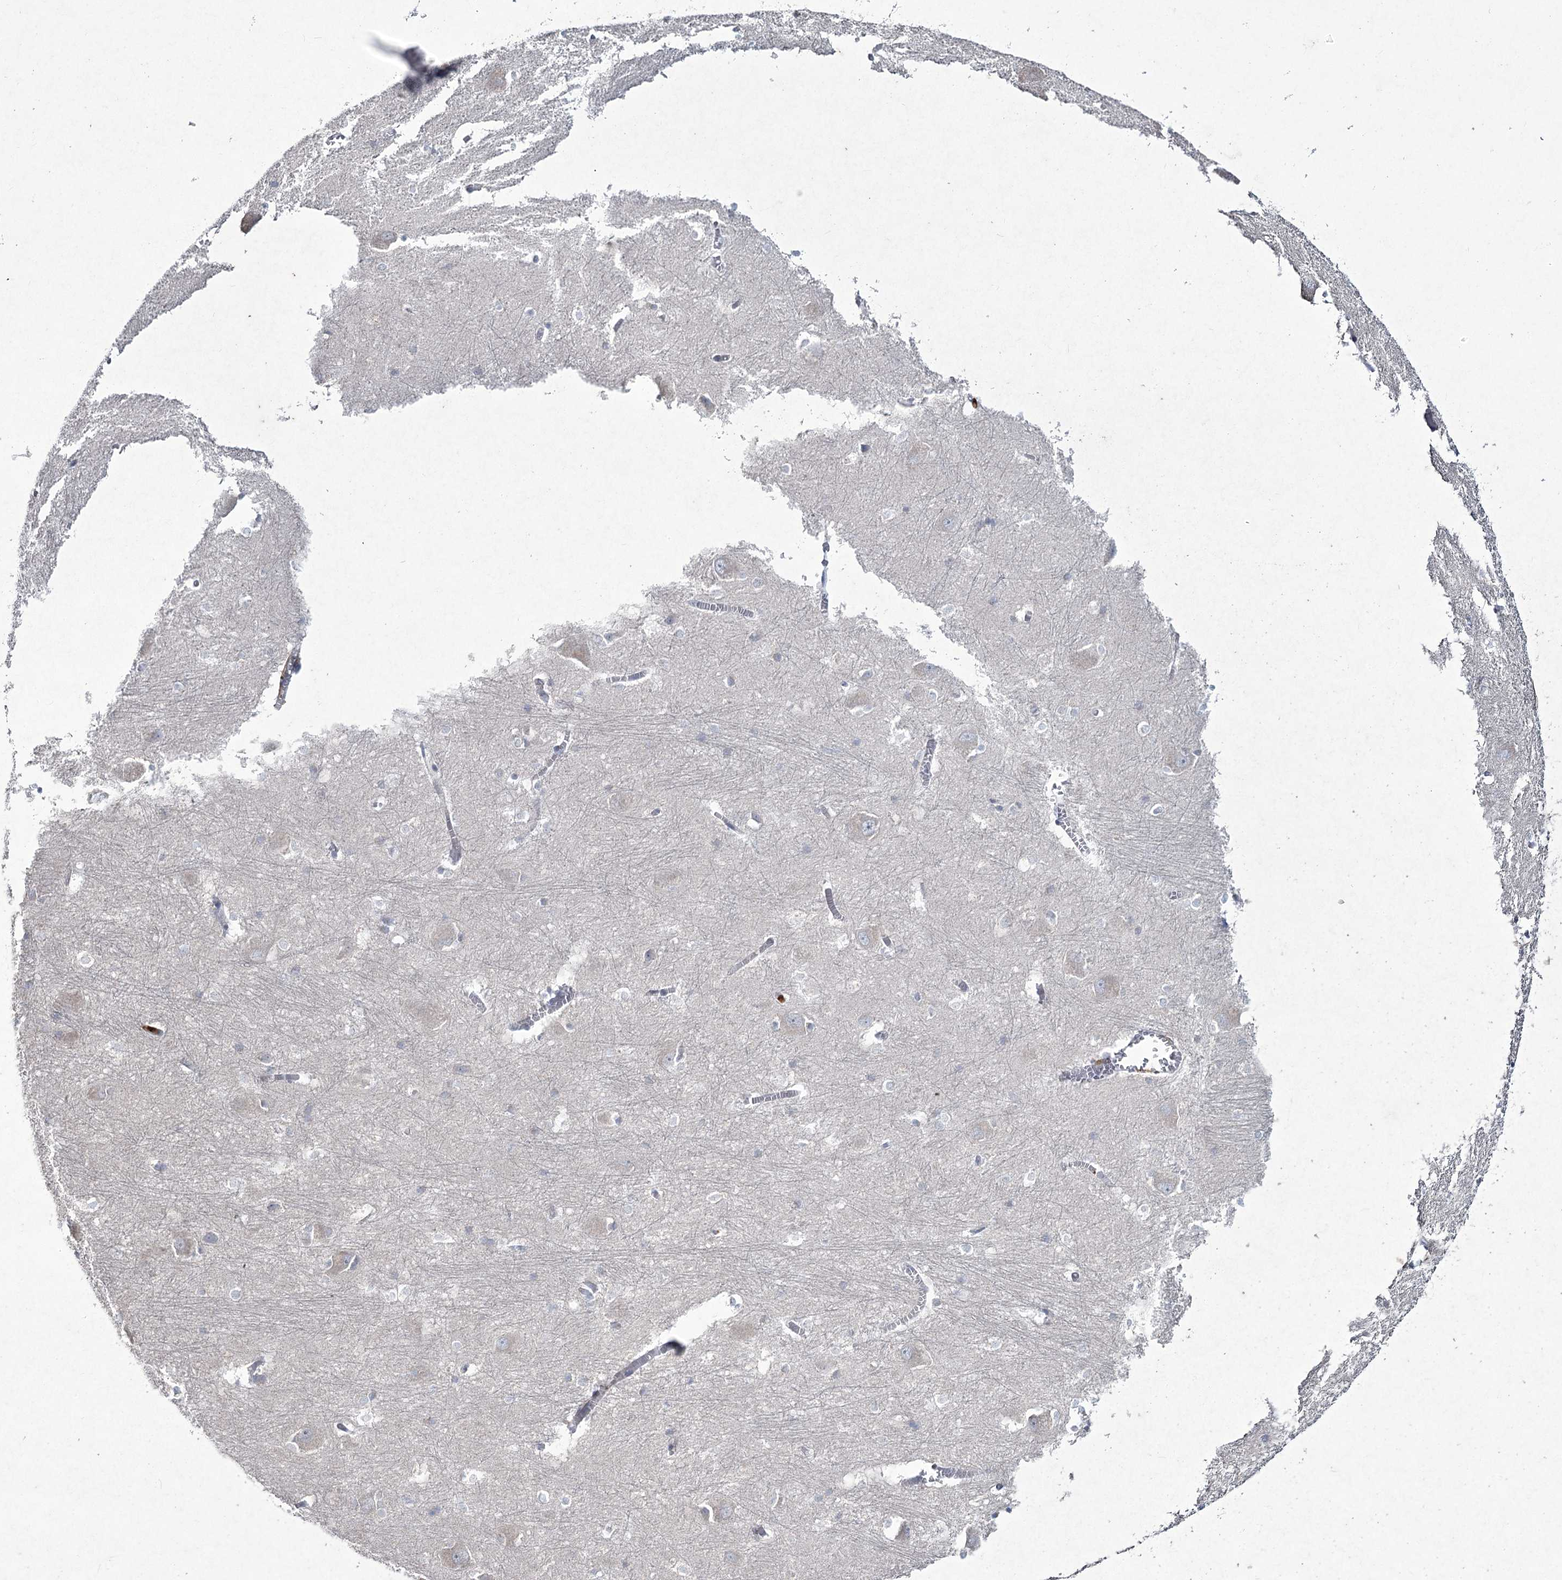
{"staining": {"intensity": "negative", "quantity": "none", "location": "none"}, "tissue": "caudate", "cell_type": "Glial cells", "image_type": "normal", "snomed": [{"axis": "morphology", "description": "Normal tissue, NOS"}, {"axis": "topography", "description": "Lateral ventricle wall"}], "caption": "IHC image of benign human caudate stained for a protein (brown), which shows no positivity in glial cells.", "gene": "NIPAL4", "patient": {"sex": "male", "age": 37}}